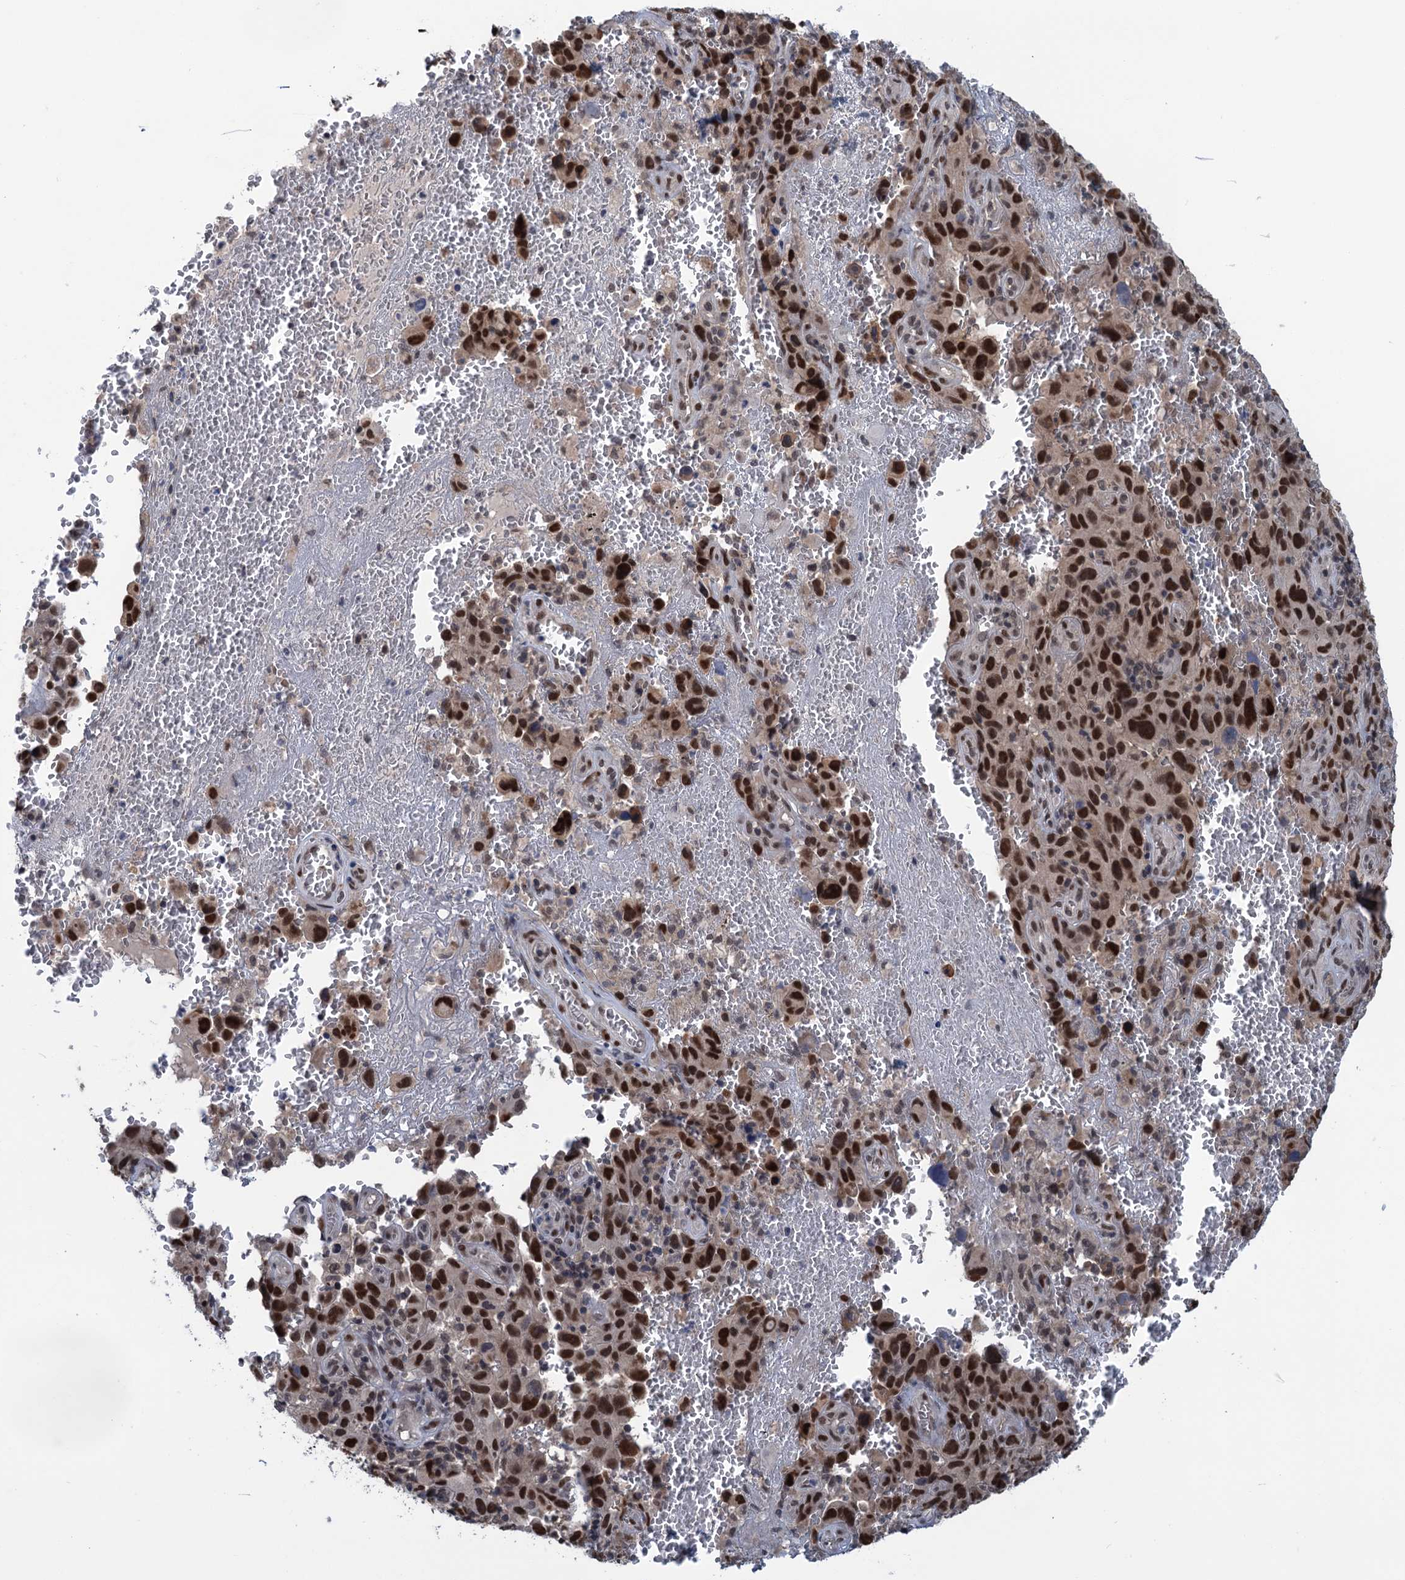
{"staining": {"intensity": "strong", "quantity": ">75%", "location": "nuclear"}, "tissue": "melanoma", "cell_type": "Tumor cells", "image_type": "cancer", "snomed": [{"axis": "morphology", "description": "Malignant melanoma, NOS"}, {"axis": "topography", "description": "Skin"}], "caption": "Tumor cells demonstrate high levels of strong nuclear staining in about >75% of cells in malignant melanoma.", "gene": "SAE1", "patient": {"sex": "female", "age": 82}}